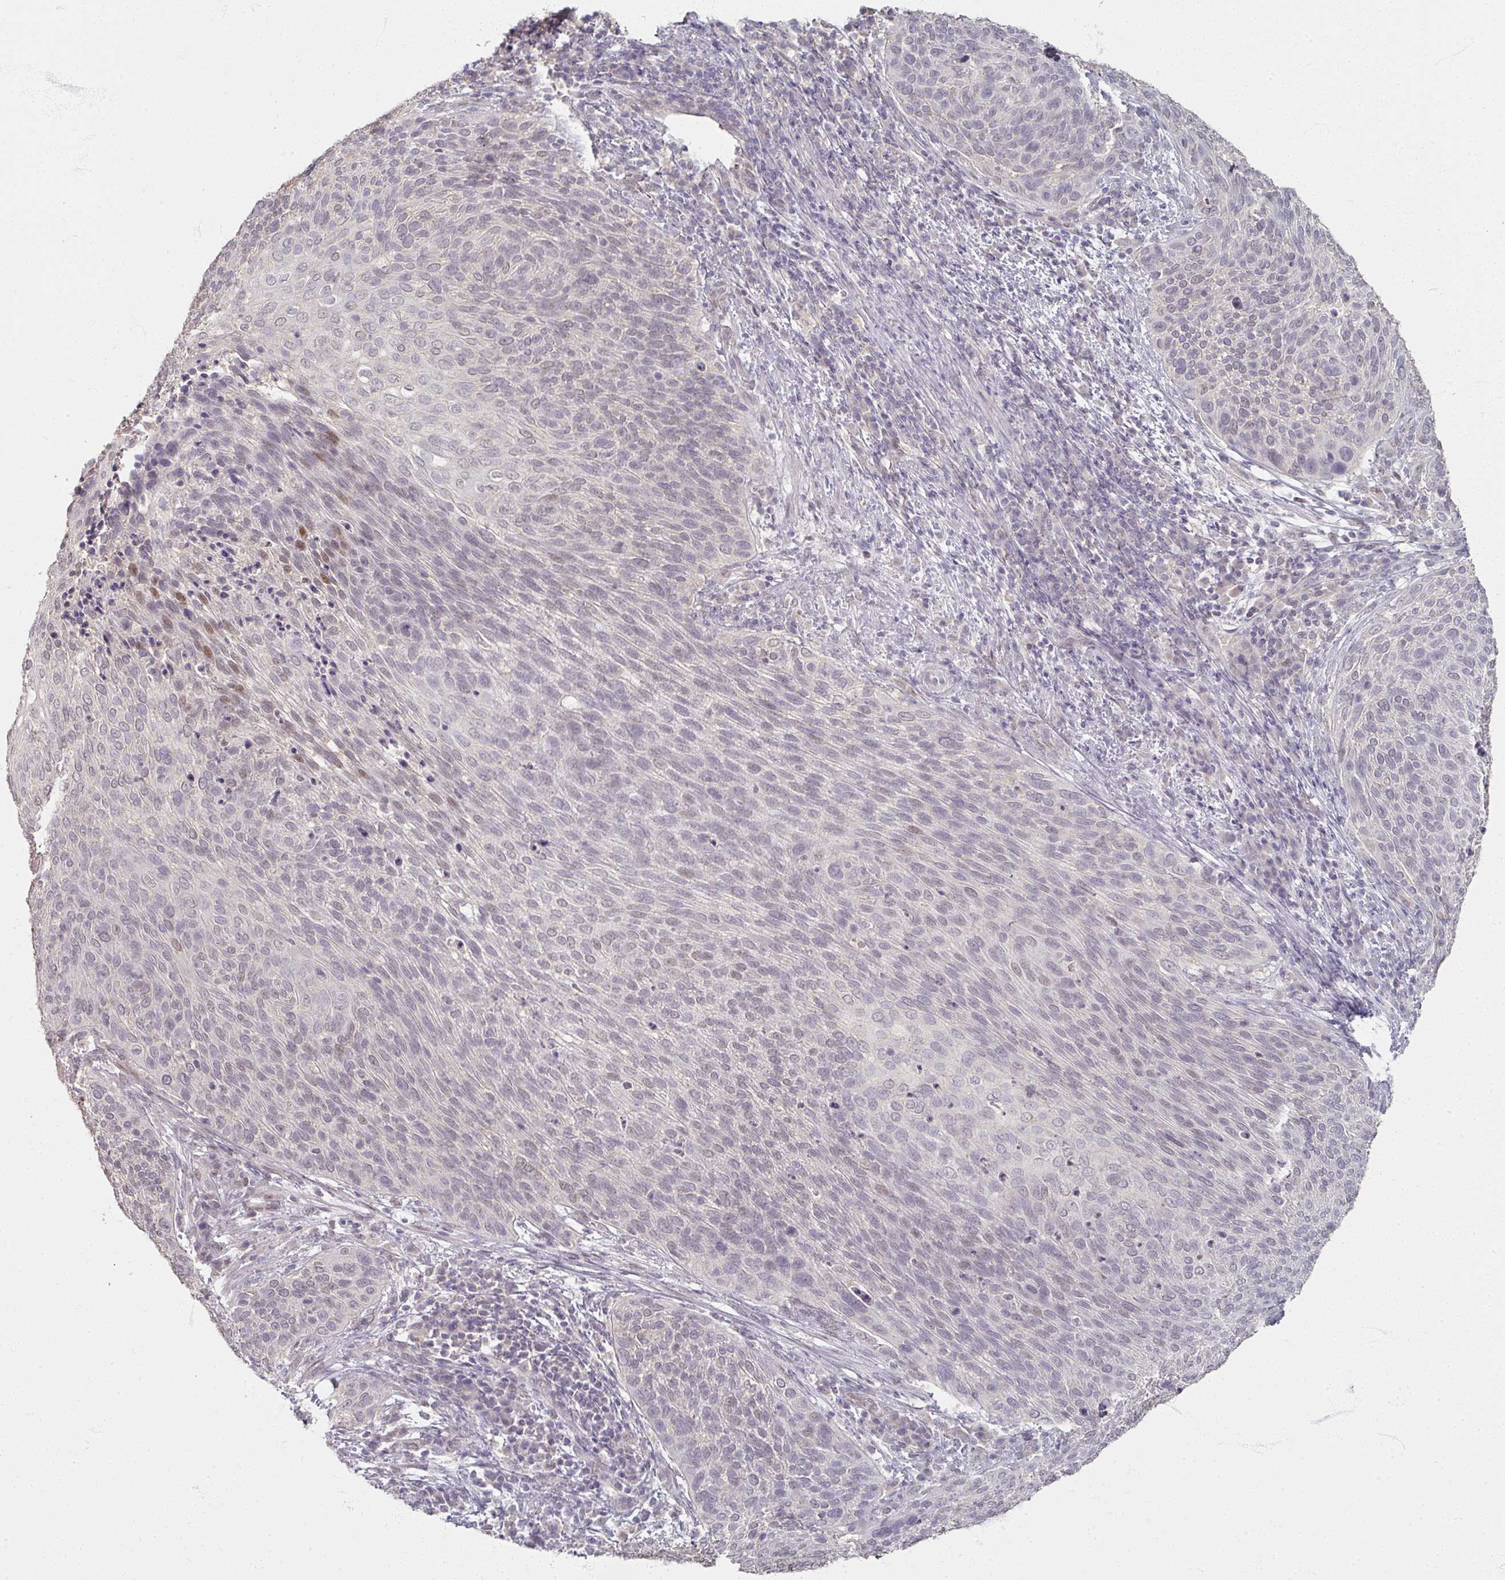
{"staining": {"intensity": "moderate", "quantity": "<25%", "location": "nuclear"}, "tissue": "cervical cancer", "cell_type": "Tumor cells", "image_type": "cancer", "snomed": [{"axis": "morphology", "description": "Squamous cell carcinoma, NOS"}, {"axis": "topography", "description": "Cervix"}], "caption": "A brown stain shows moderate nuclear staining of a protein in human cervical cancer tumor cells. The staining was performed using DAB (3,3'-diaminobenzidine) to visualize the protein expression in brown, while the nuclei were stained in blue with hematoxylin (Magnification: 20x).", "gene": "SOX11", "patient": {"sex": "female", "age": 31}}